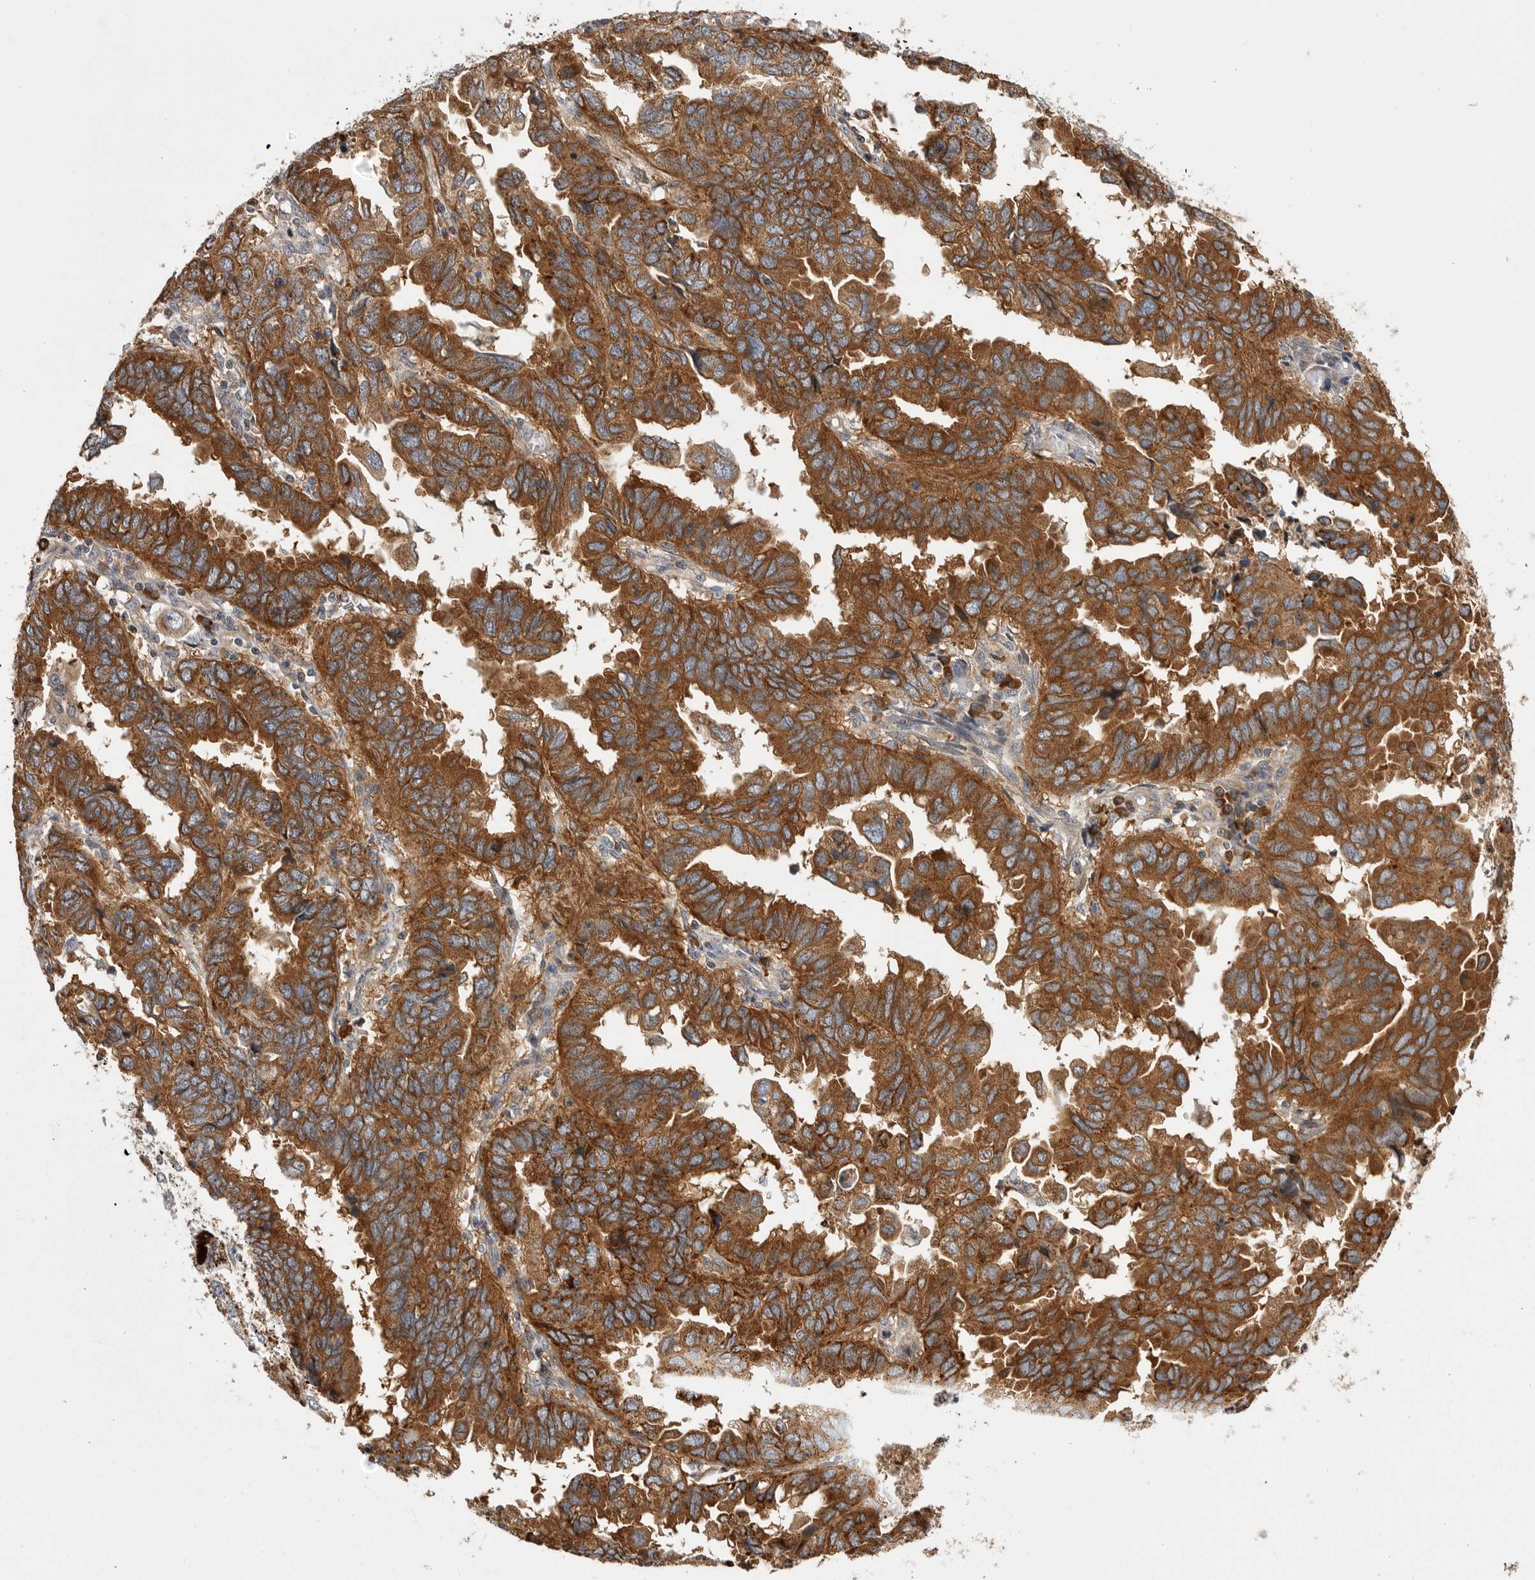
{"staining": {"intensity": "strong", "quantity": ">75%", "location": "cytoplasmic/membranous"}, "tissue": "endometrial cancer", "cell_type": "Tumor cells", "image_type": "cancer", "snomed": [{"axis": "morphology", "description": "Adenocarcinoma, NOS"}, {"axis": "topography", "description": "Uterus"}], "caption": "Immunohistochemistry (IHC) (DAB) staining of human adenocarcinoma (endometrial) demonstrates strong cytoplasmic/membranous protein expression in approximately >75% of tumor cells. The staining is performed using DAB (3,3'-diaminobenzidine) brown chromogen to label protein expression. The nuclei are counter-stained blue using hematoxylin.", "gene": "OXR1", "patient": {"sex": "female", "age": 77}}